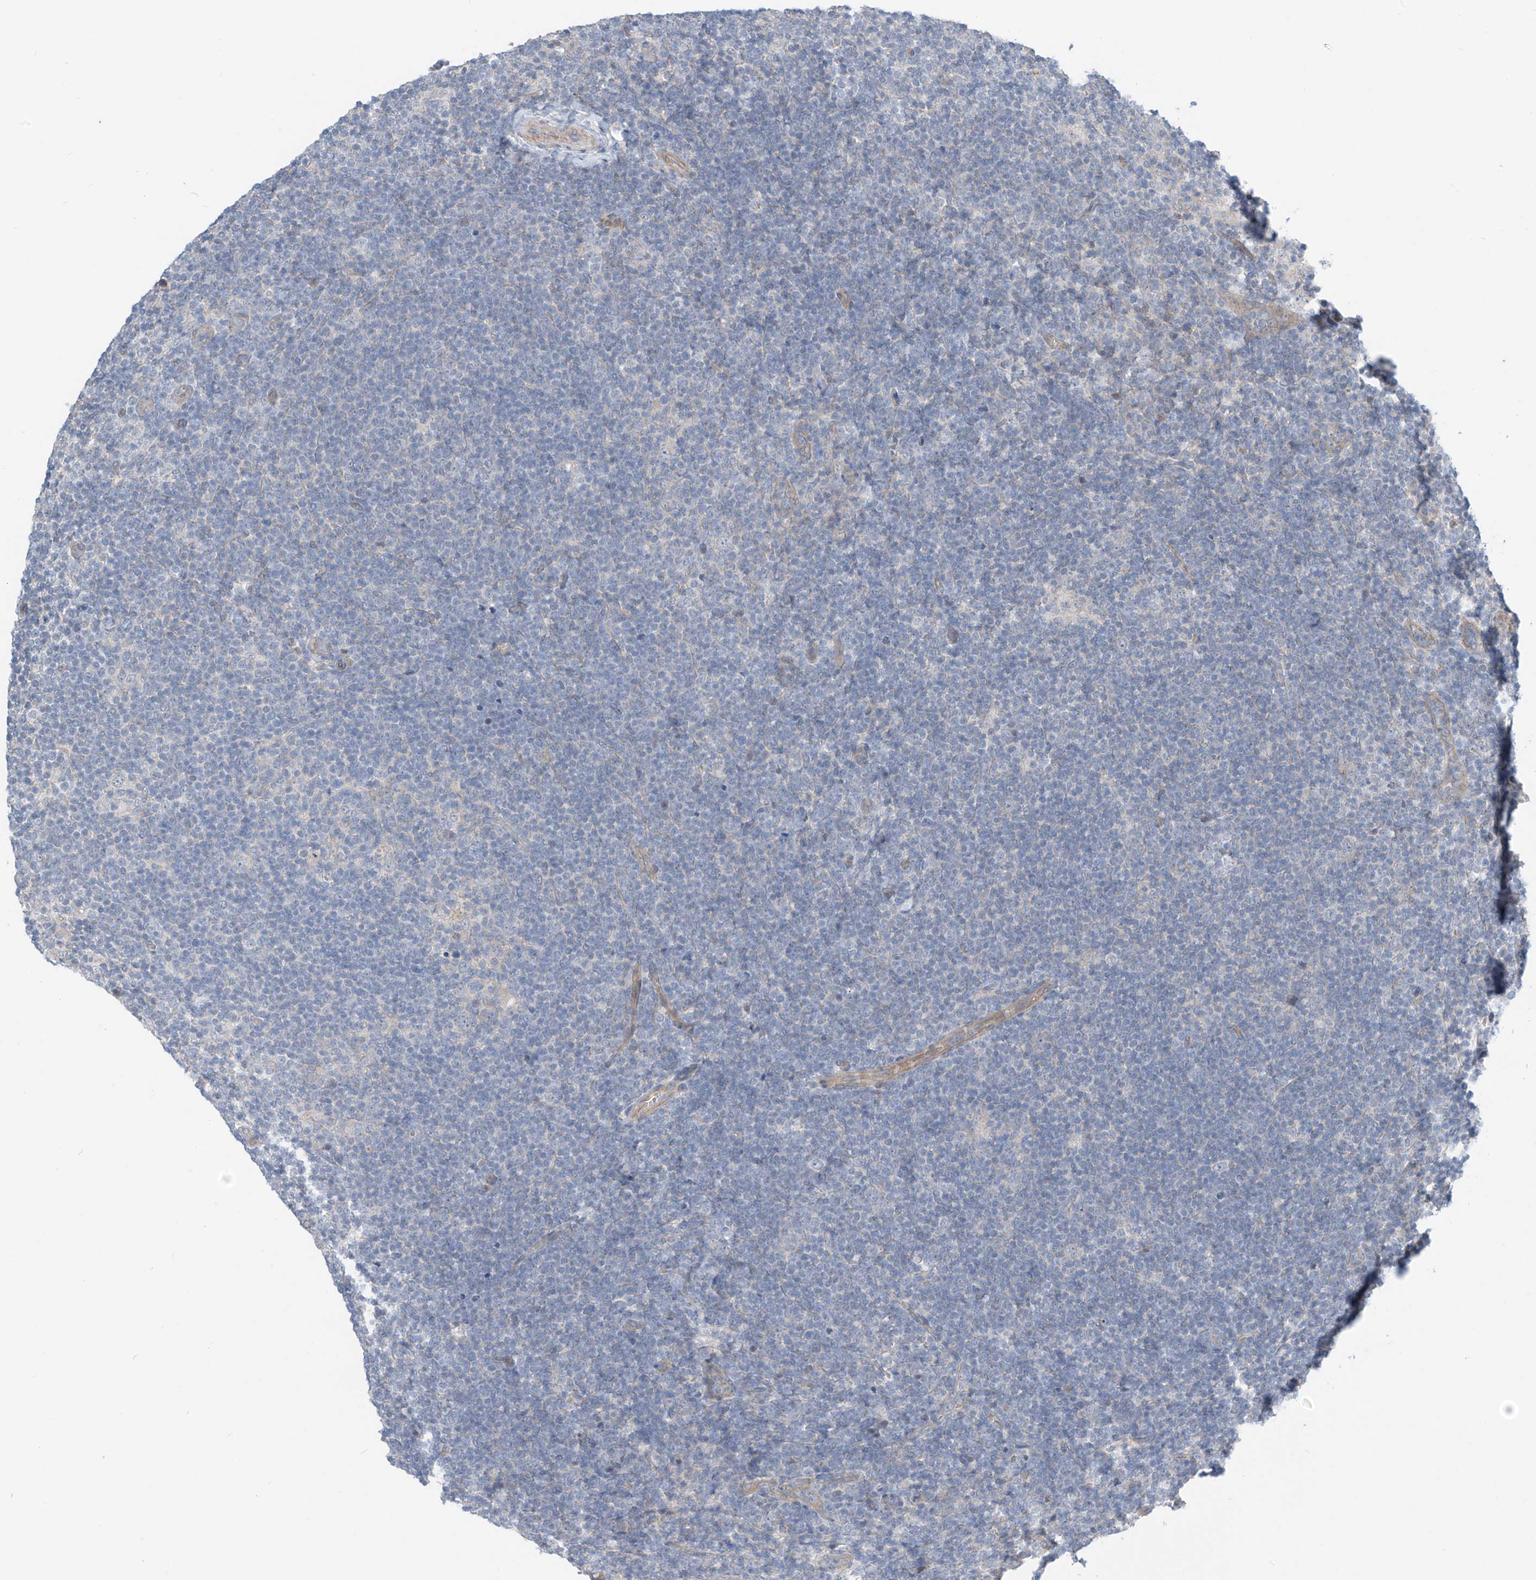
{"staining": {"intensity": "negative", "quantity": "none", "location": "none"}, "tissue": "lymphoma", "cell_type": "Tumor cells", "image_type": "cancer", "snomed": [{"axis": "morphology", "description": "Hodgkin's disease, NOS"}, {"axis": "topography", "description": "Lymph node"}], "caption": "High magnification brightfield microscopy of lymphoma stained with DAB (brown) and counterstained with hematoxylin (blue): tumor cells show no significant staining.", "gene": "ABLIM2", "patient": {"sex": "female", "age": 57}}